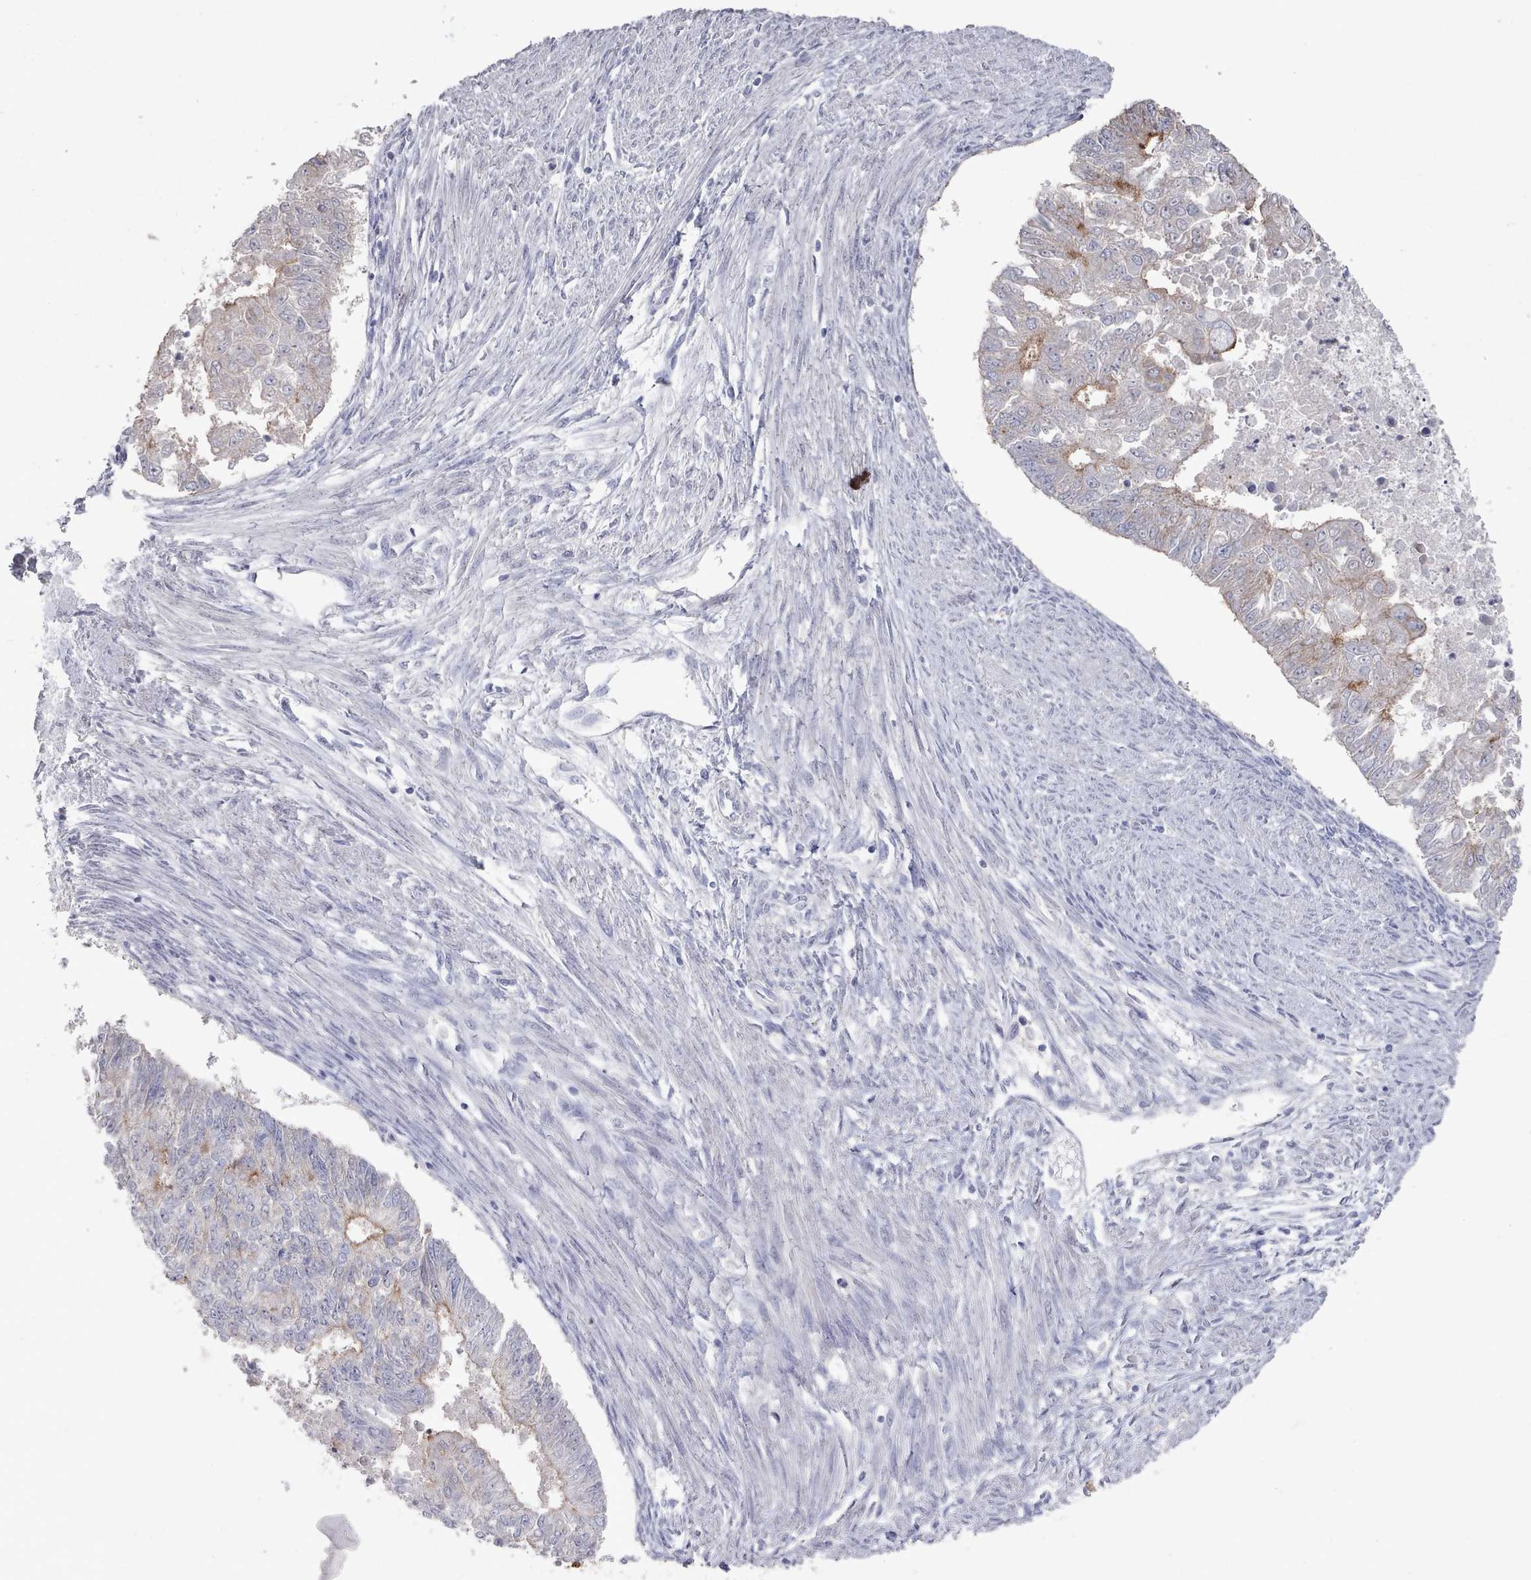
{"staining": {"intensity": "weak", "quantity": "25%-75%", "location": "cytoplasmic/membranous"}, "tissue": "endometrial cancer", "cell_type": "Tumor cells", "image_type": "cancer", "snomed": [{"axis": "morphology", "description": "Adenocarcinoma, NOS"}, {"axis": "topography", "description": "Endometrium"}], "caption": "This histopathology image reveals immunohistochemistry (IHC) staining of adenocarcinoma (endometrial), with low weak cytoplasmic/membranous staining in about 25%-75% of tumor cells.", "gene": "PROM2", "patient": {"sex": "female", "age": 32}}